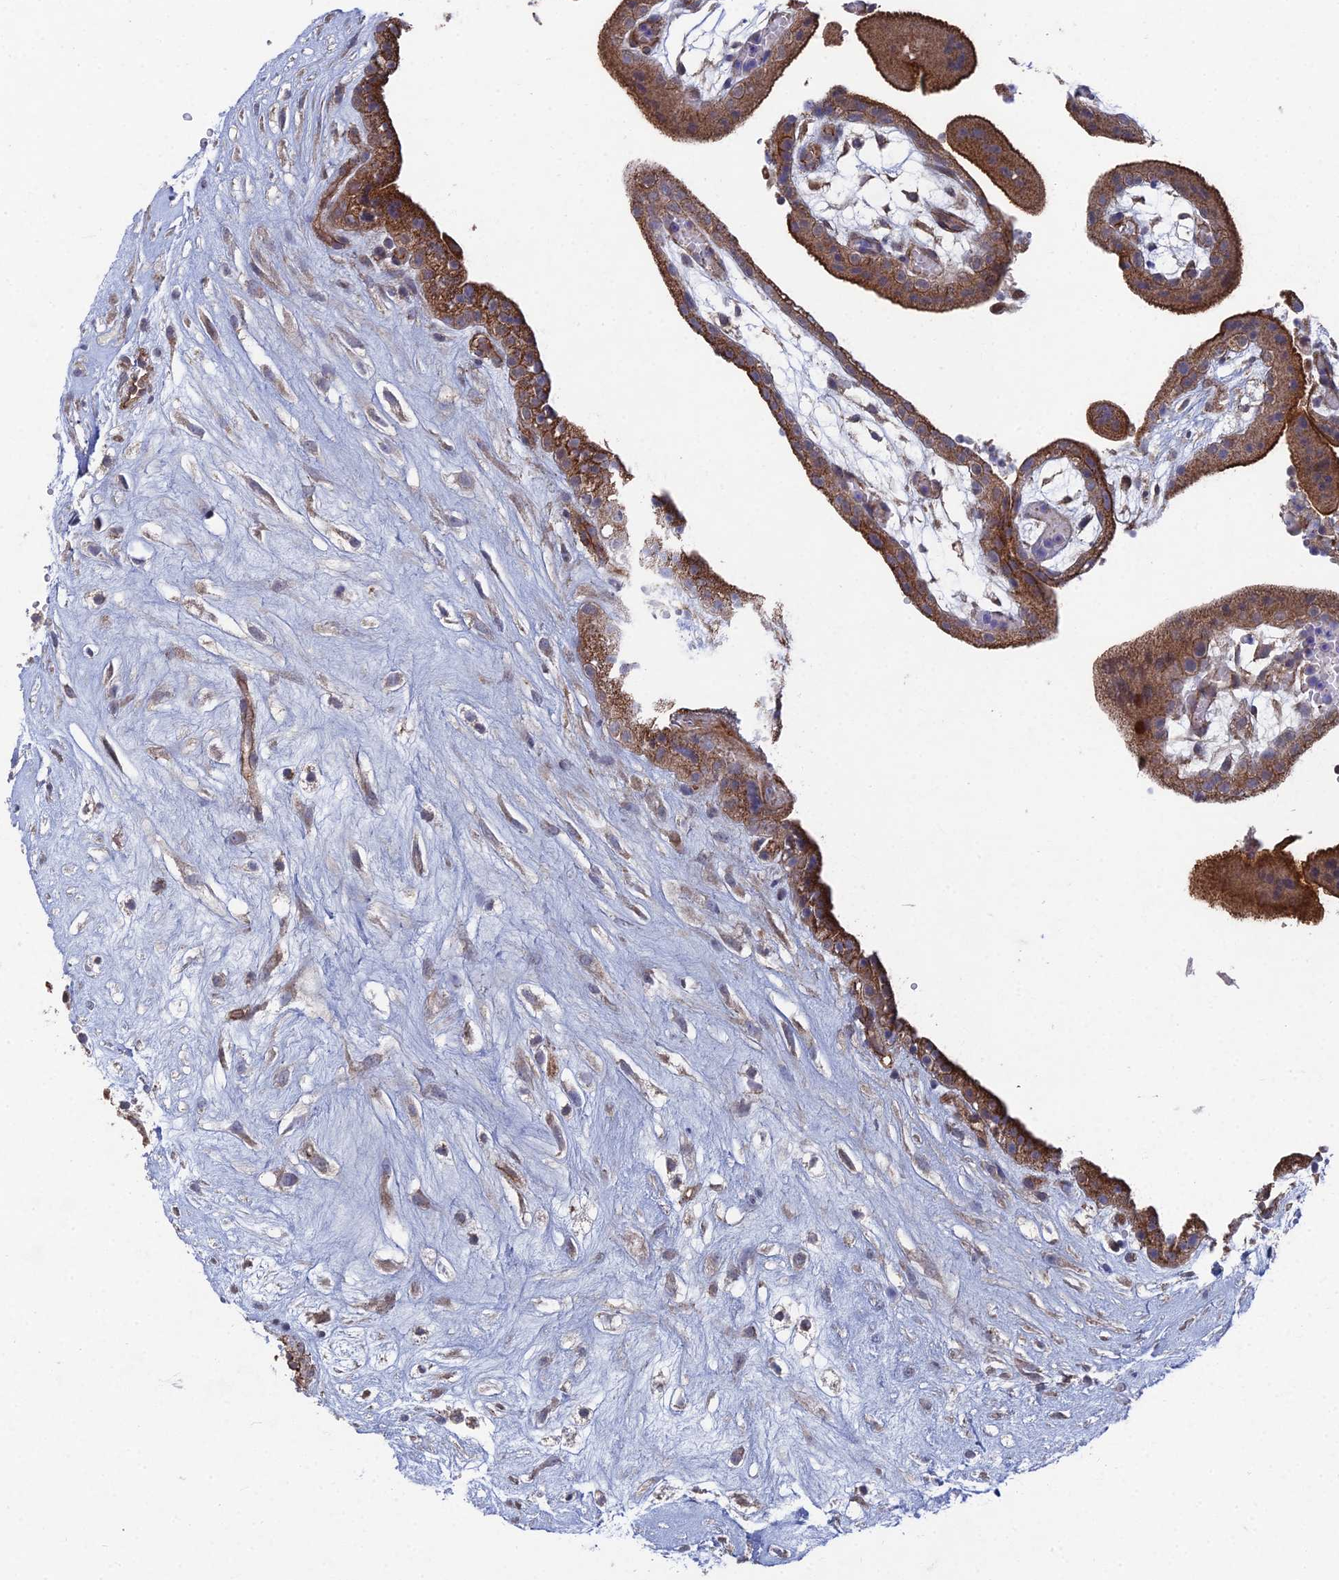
{"staining": {"intensity": "moderate", "quantity": "25%-75%", "location": "cytoplasmic/membranous,nuclear"}, "tissue": "placenta", "cell_type": "Decidual cells", "image_type": "normal", "snomed": [{"axis": "morphology", "description": "Normal tissue, NOS"}, {"axis": "topography", "description": "Placenta"}], "caption": "Protein expression analysis of normal human placenta reveals moderate cytoplasmic/membranous,nuclear positivity in about 25%-75% of decidual cells. (IHC, brightfield microscopy, high magnification).", "gene": "UNC5D", "patient": {"sex": "female", "age": 18}}